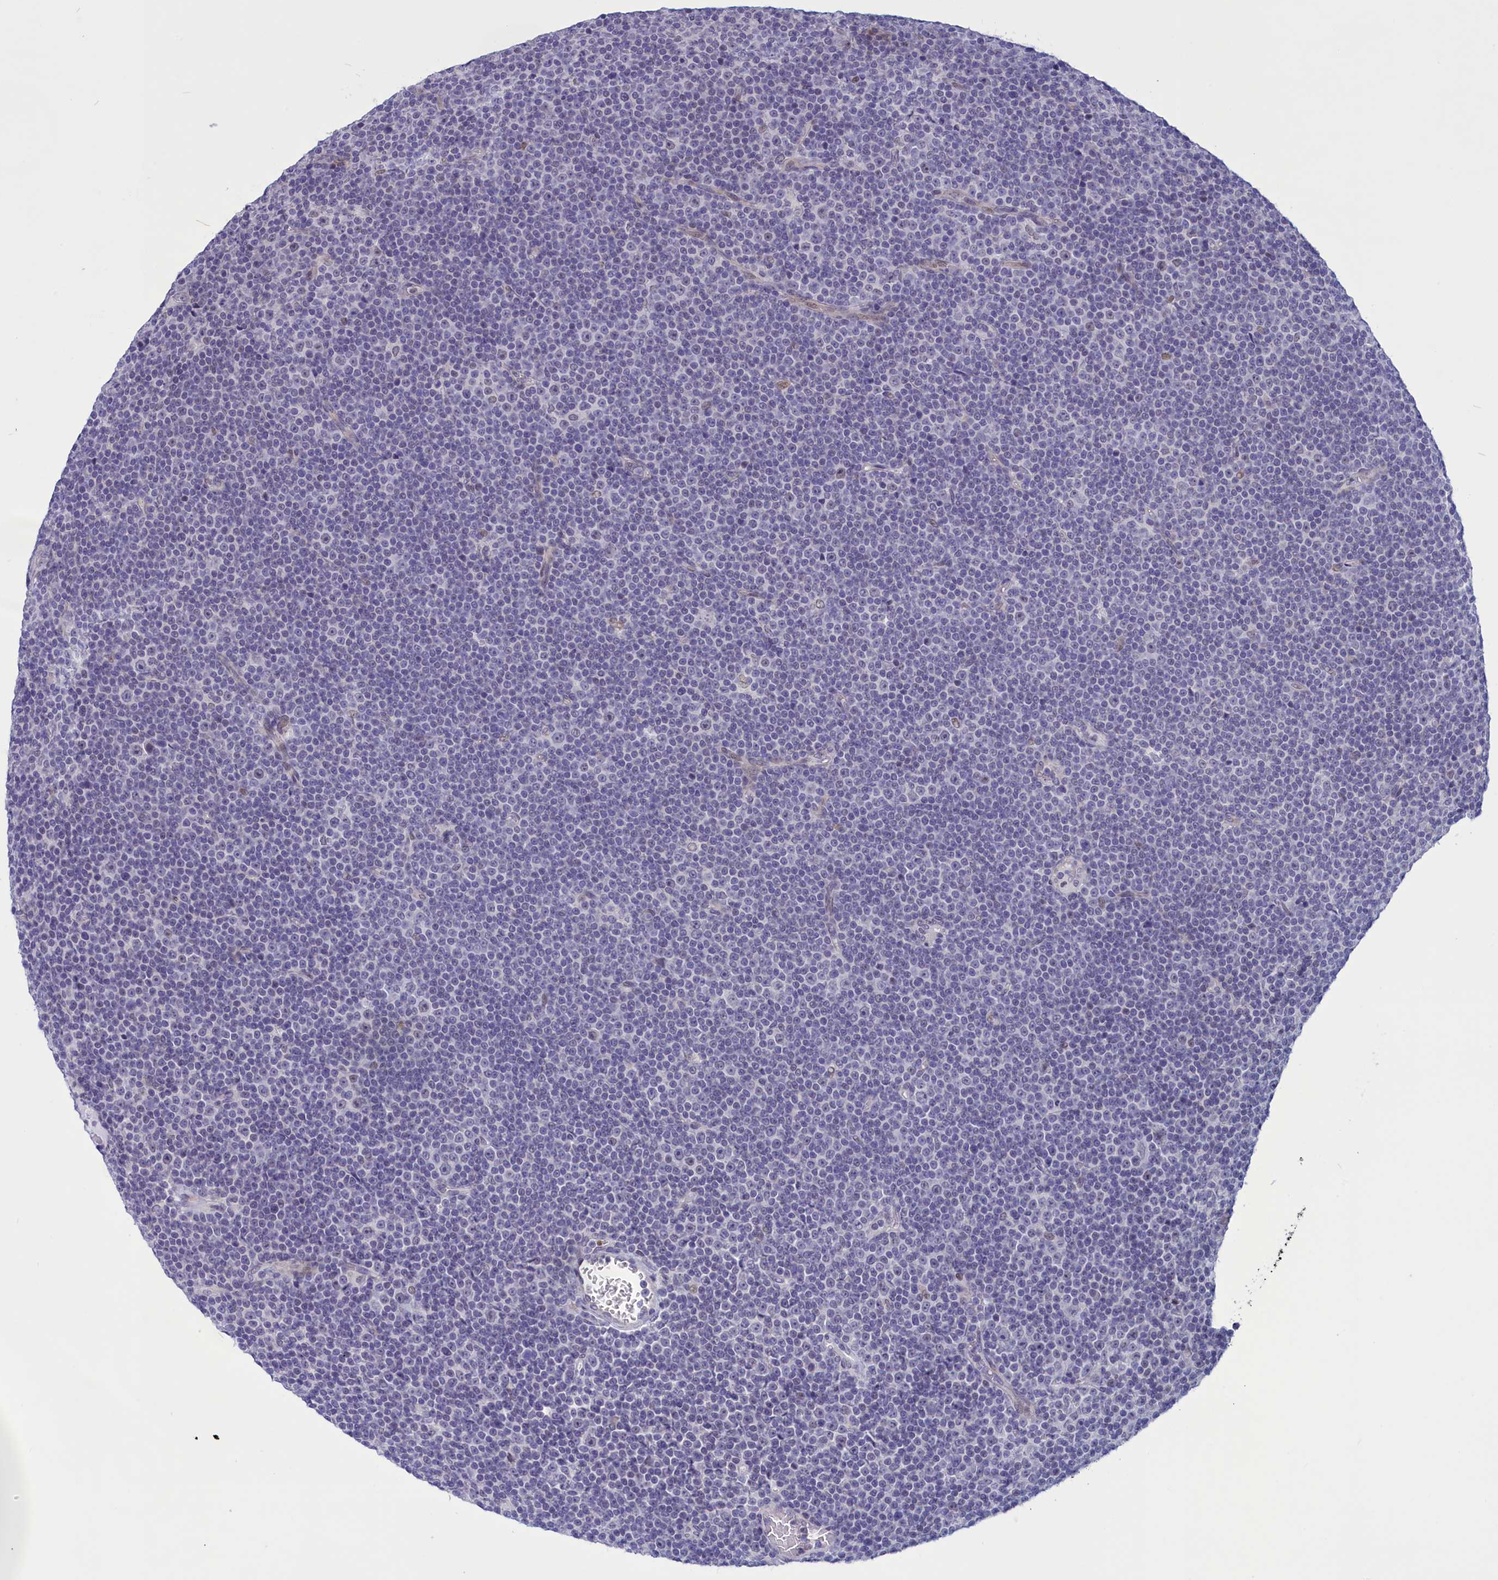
{"staining": {"intensity": "negative", "quantity": "none", "location": "none"}, "tissue": "lymphoma", "cell_type": "Tumor cells", "image_type": "cancer", "snomed": [{"axis": "morphology", "description": "Malignant lymphoma, non-Hodgkin's type, Low grade"}, {"axis": "topography", "description": "Lymph node"}], "caption": "The photomicrograph reveals no significant expression in tumor cells of malignant lymphoma, non-Hodgkin's type (low-grade).", "gene": "ELOA2", "patient": {"sex": "female", "age": 67}}